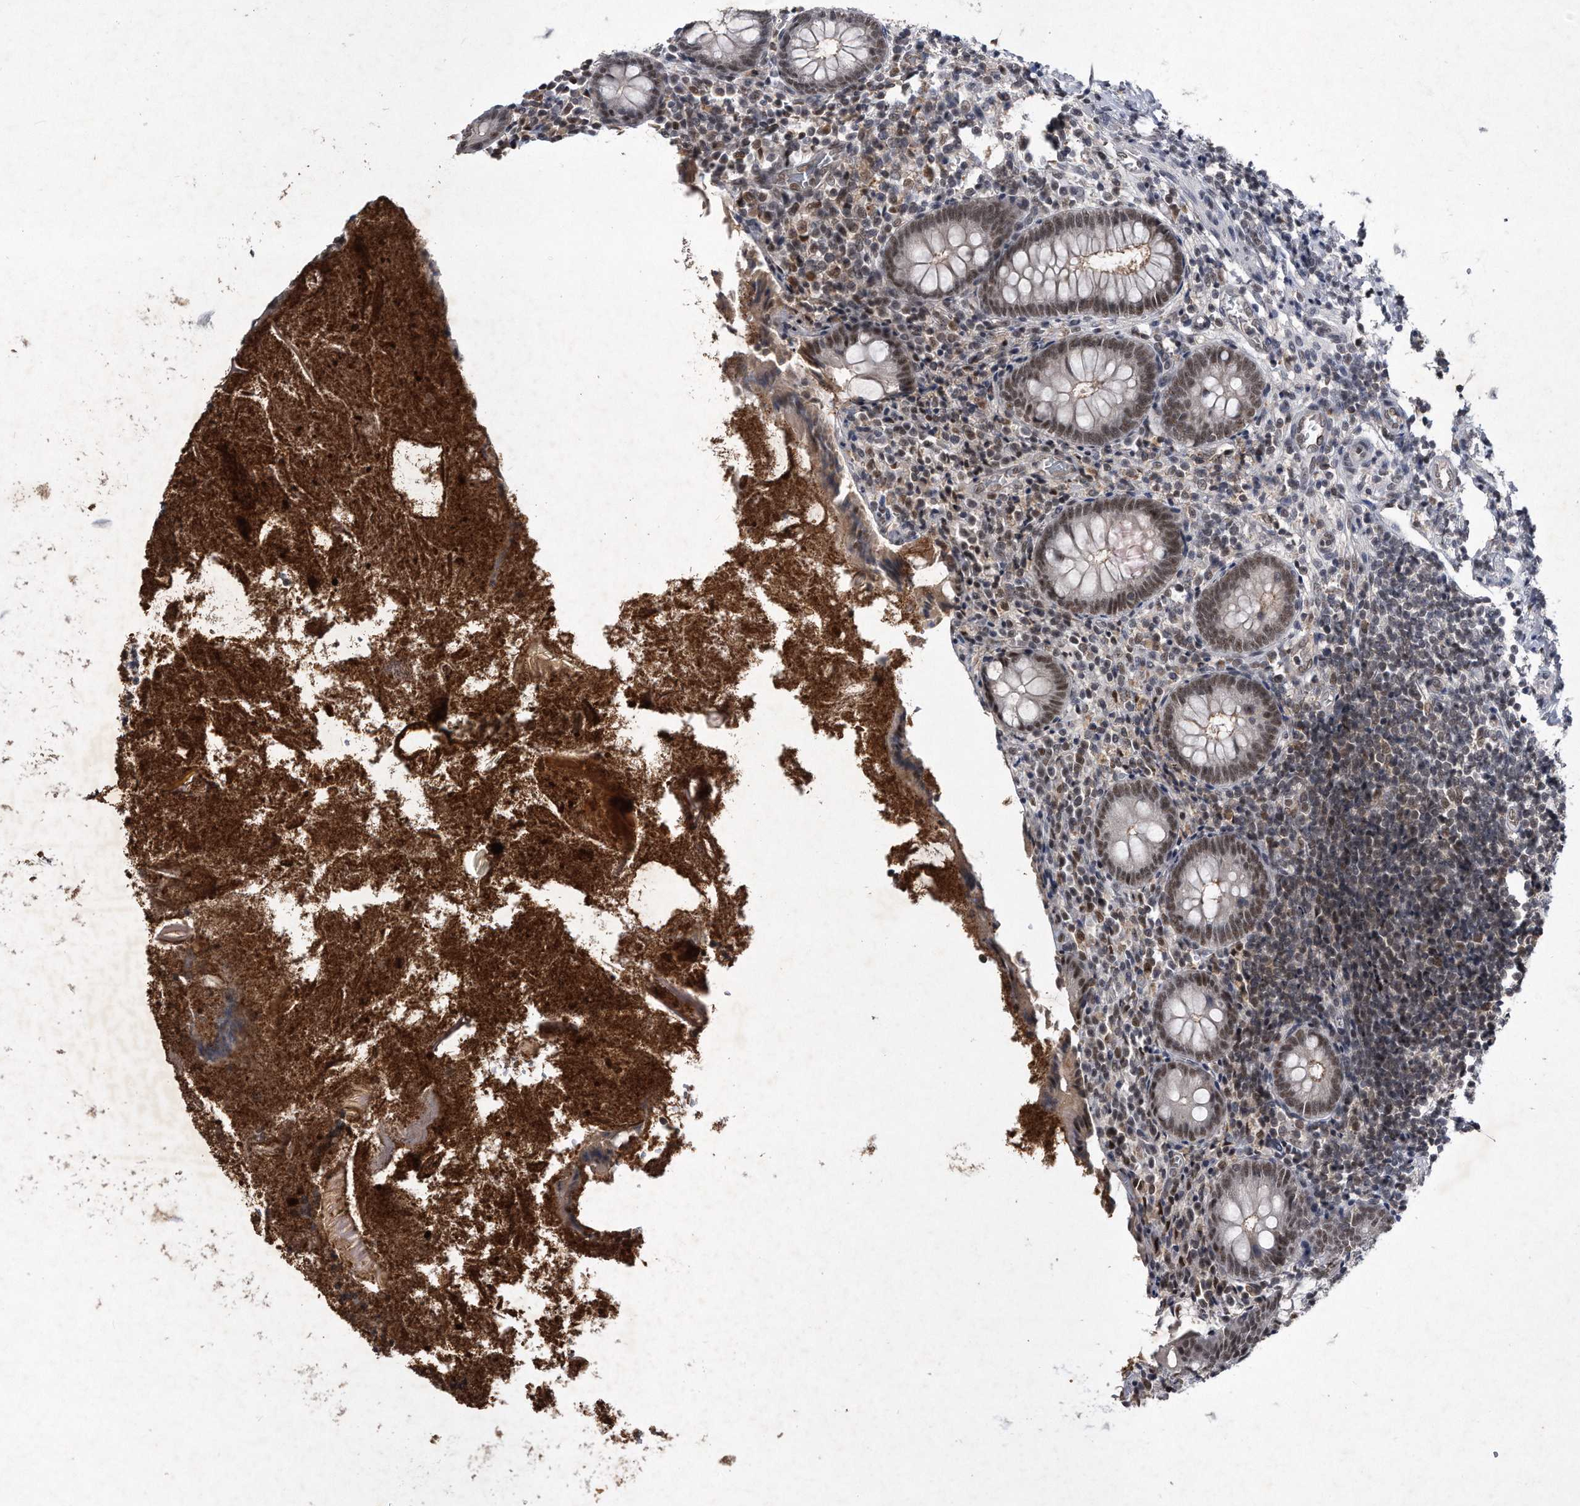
{"staining": {"intensity": "moderate", "quantity": "25%-75%", "location": "nuclear"}, "tissue": "appendix", "cell_type": "Glandular cells", "image_type": "normal", "snomed": [{"axis": "morphology", "description": "Normal tissue, NOS"}, {"axis": "topography", "description": "Appendix"}], "caption": "DAB (3,3'-diaminobenzidine) immunohistochemical staining of unremarkable human appendix displays moderate nuclear protein expression in approximately 25%-75% of glandular cells. The staining was performed using DAB (3,3'-diaminobenzidine), with brown indicating positive protein expression. Nuclei are stained blue with hematoxylin.", "gene": "VIRMA", "patient": {"sex": "female", "age": 17}}